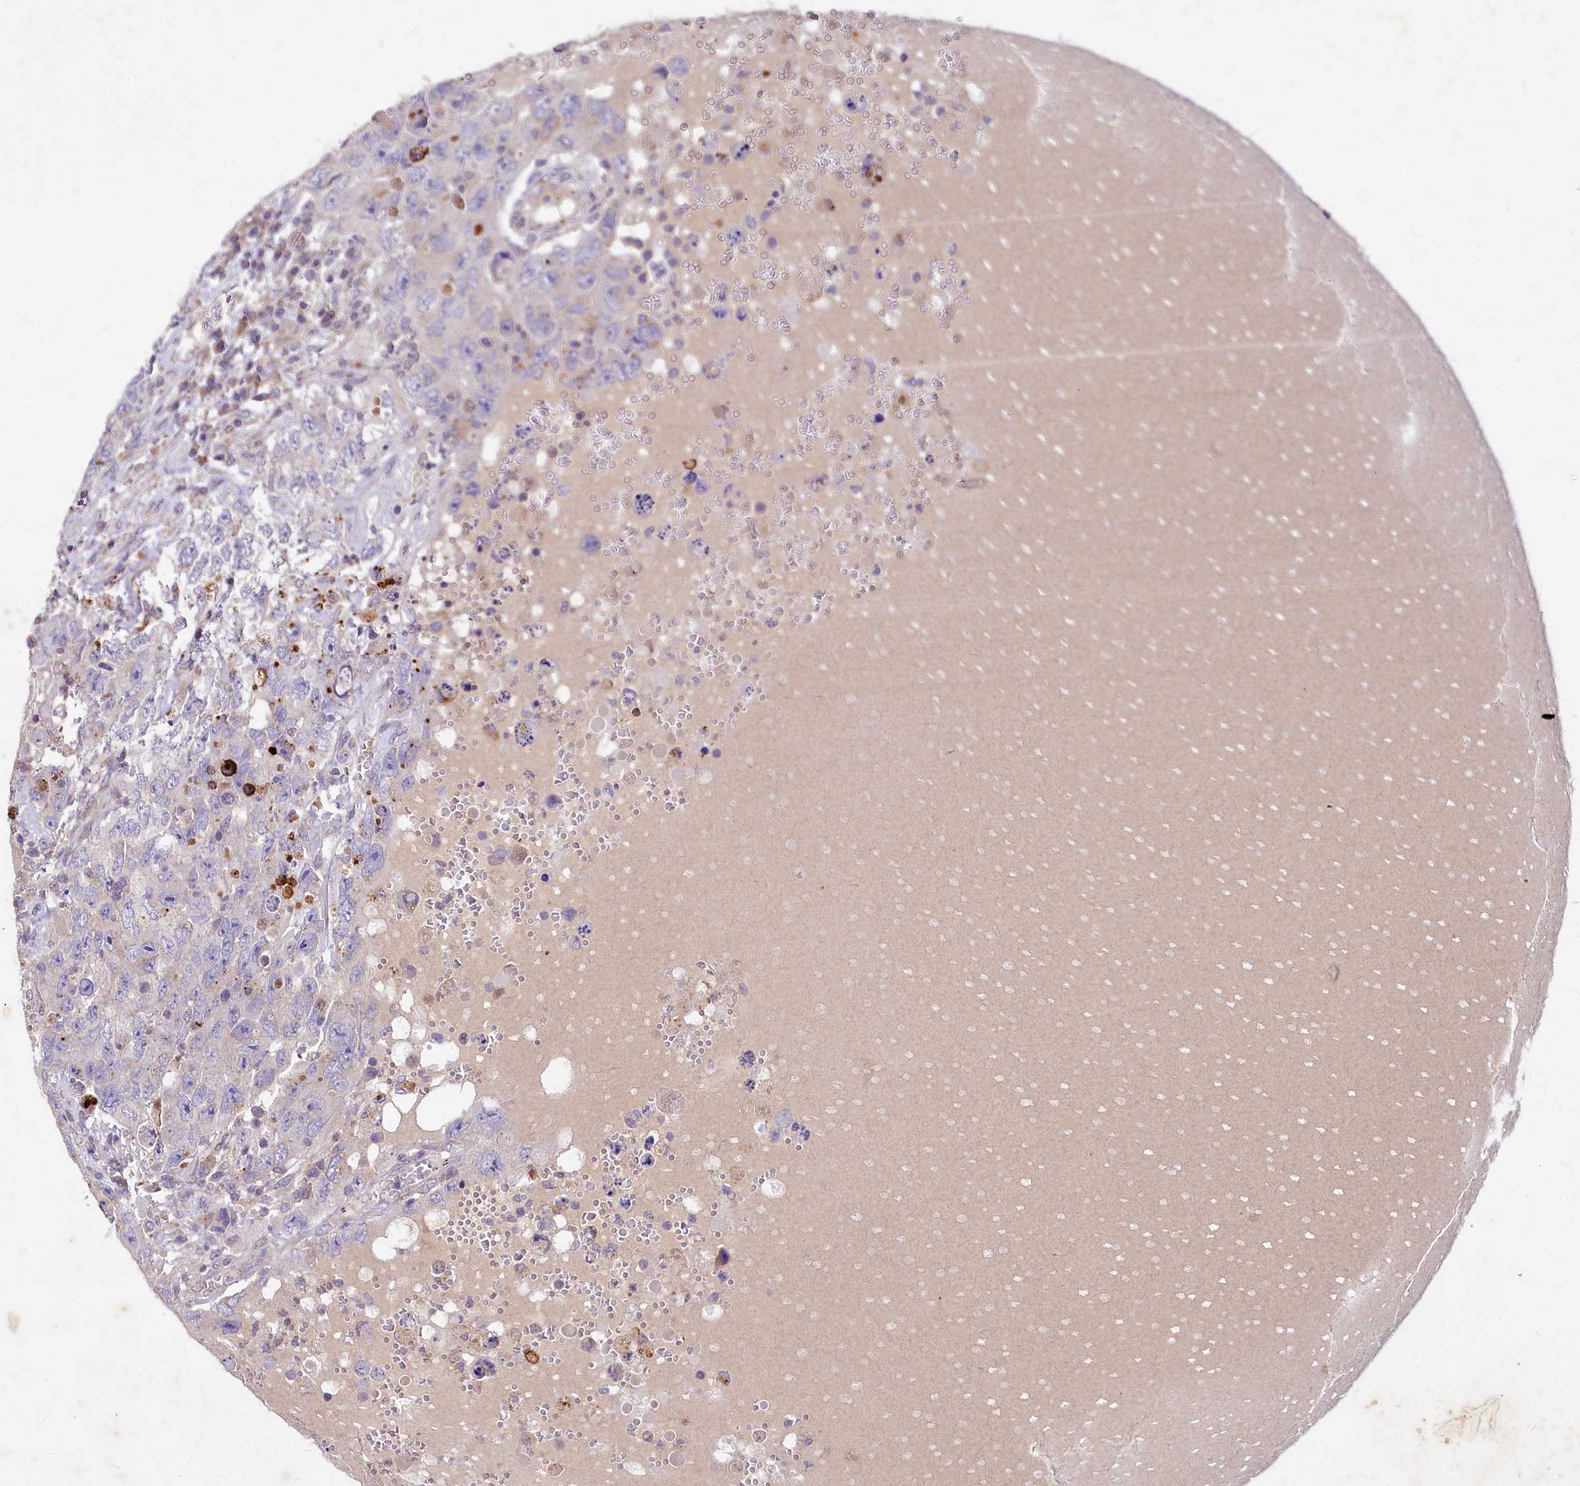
{"staining": {"intensity": "negative", "quantity": "none", "location": "none"}, "tissue": "testis cancer", "cell_type": "Tumor cells", "image_type": "cancer", "snomed": [{"axis": "morphology", "description": "Carcinoma, Embryonal, NOS"}, {"axis": "topography", "description": "Testis"}], "caption": "Human embryonal carcinoma (testis) stained for a protein using IHC displays no staining in tumor cells.", "gene": "C11orf86", "patient": {"sex": "male", "age": 26}}